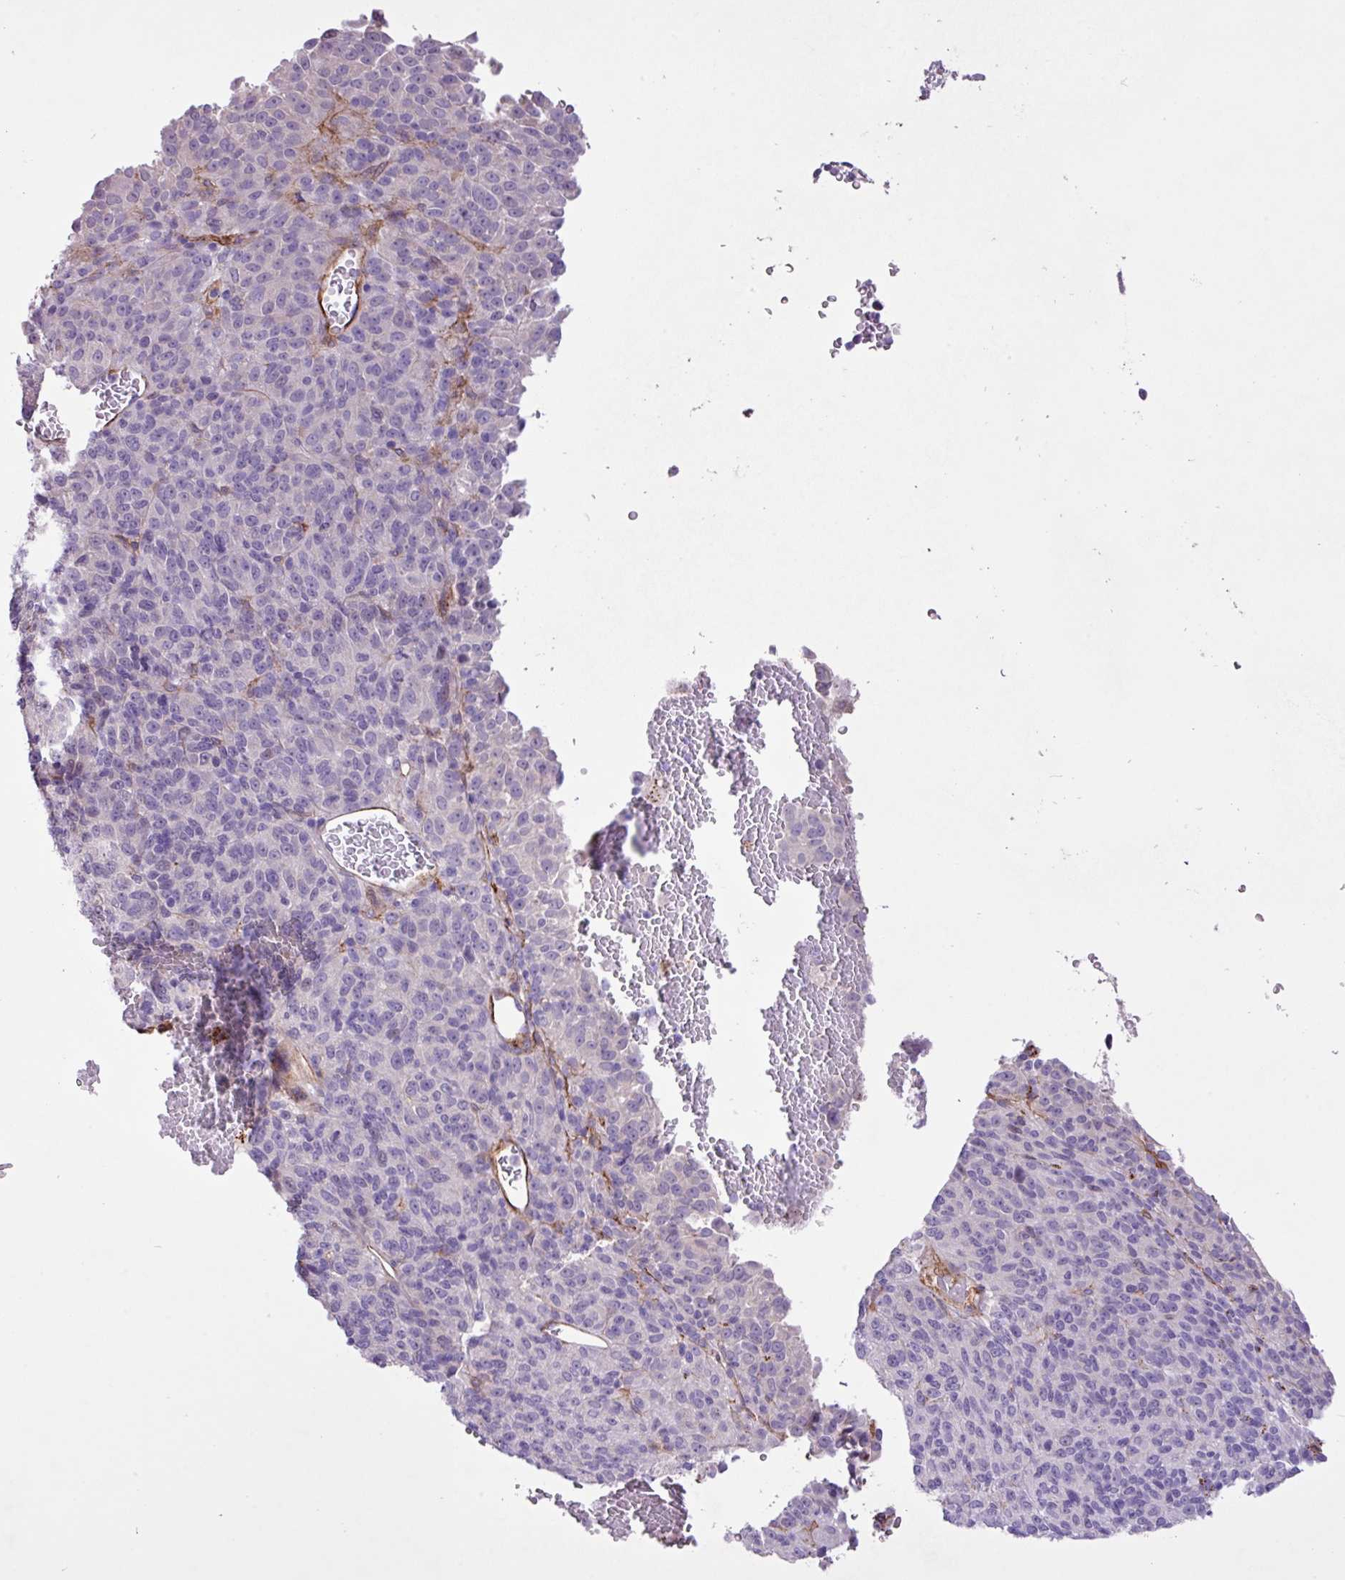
{"staining": {"intensity": "negative", "quantity": "none", "location": "none"}, "tissue": "melanoma", "cell_type": "Tumor cells", "image_type": "cancer", "snomed": [{"axis": "morphology", "description": "Malignant melanoma, Metastatic site"}, {"axis": "topography", "description": "Brain"}], "caption": "DAB immunohistochemical staining of malignant melanoma (metastatic site) displays no significant positivity in tumor cells.", "gene": "CD248", "patient": {"sex": "female", "age": 56}}